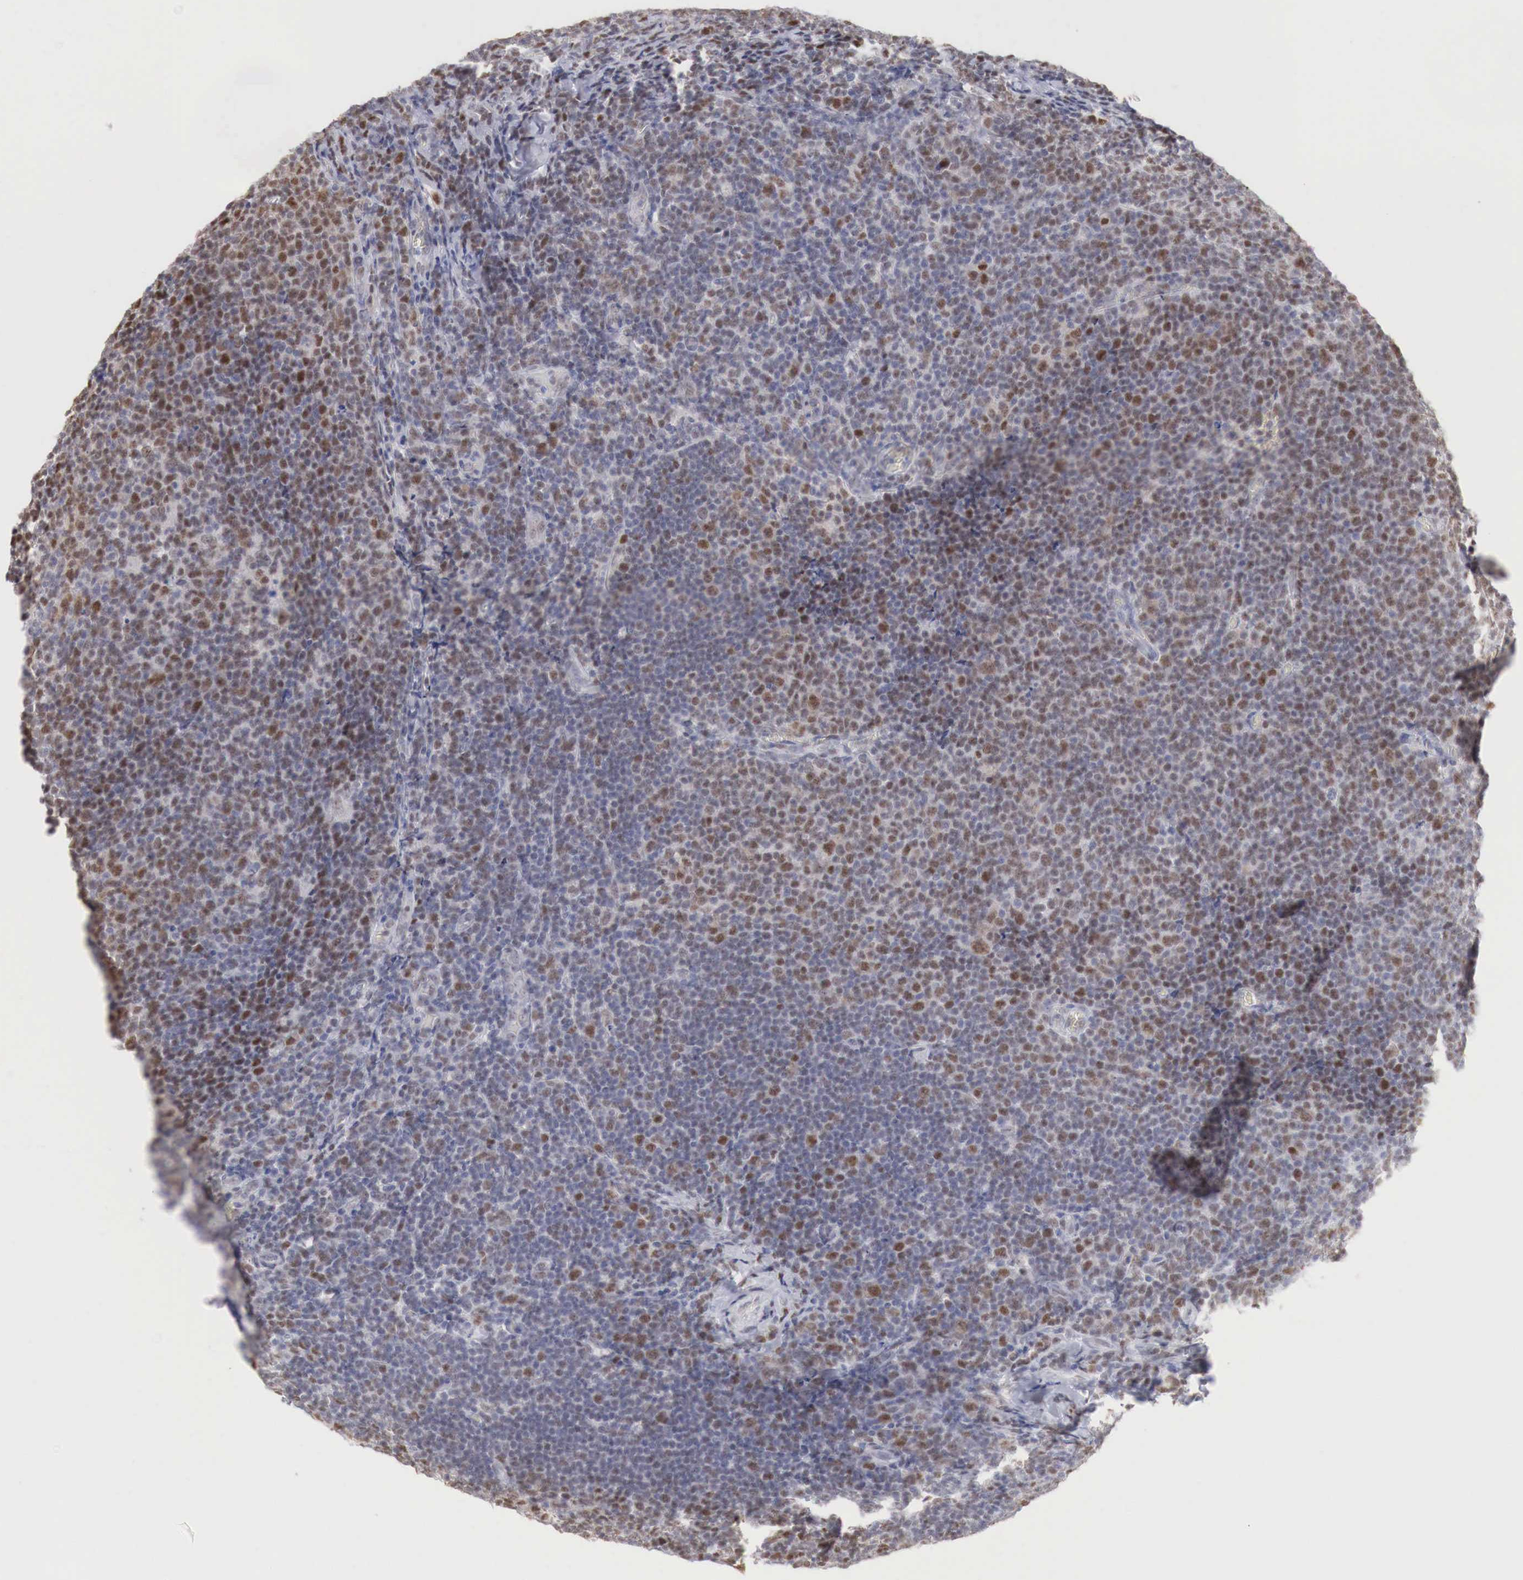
{"staining": {"intensity": "moderate", "quantity": "25%-75%", "location": "nuclear"}, "tissue": "lymphoma", "cell_type": "Tumor cells", "image_type": "cancer", "snomed": [{"axis": "morphology", "description": "Malignant lymphoma, non-Hodgkin's type, Low grade"}, {"axis": "topography", "description": "Lymph node"}], "caption": "Moderate nuclear positivity for a protein is appreciated in approximately 25%-75% of tumor cells of malignant lymphoma, non-Hodgkin's type (low-grade) using immunohistochemistry (IHC).", "gene": "FOXP2", "patient": {"sex": "male", "age": 74}}